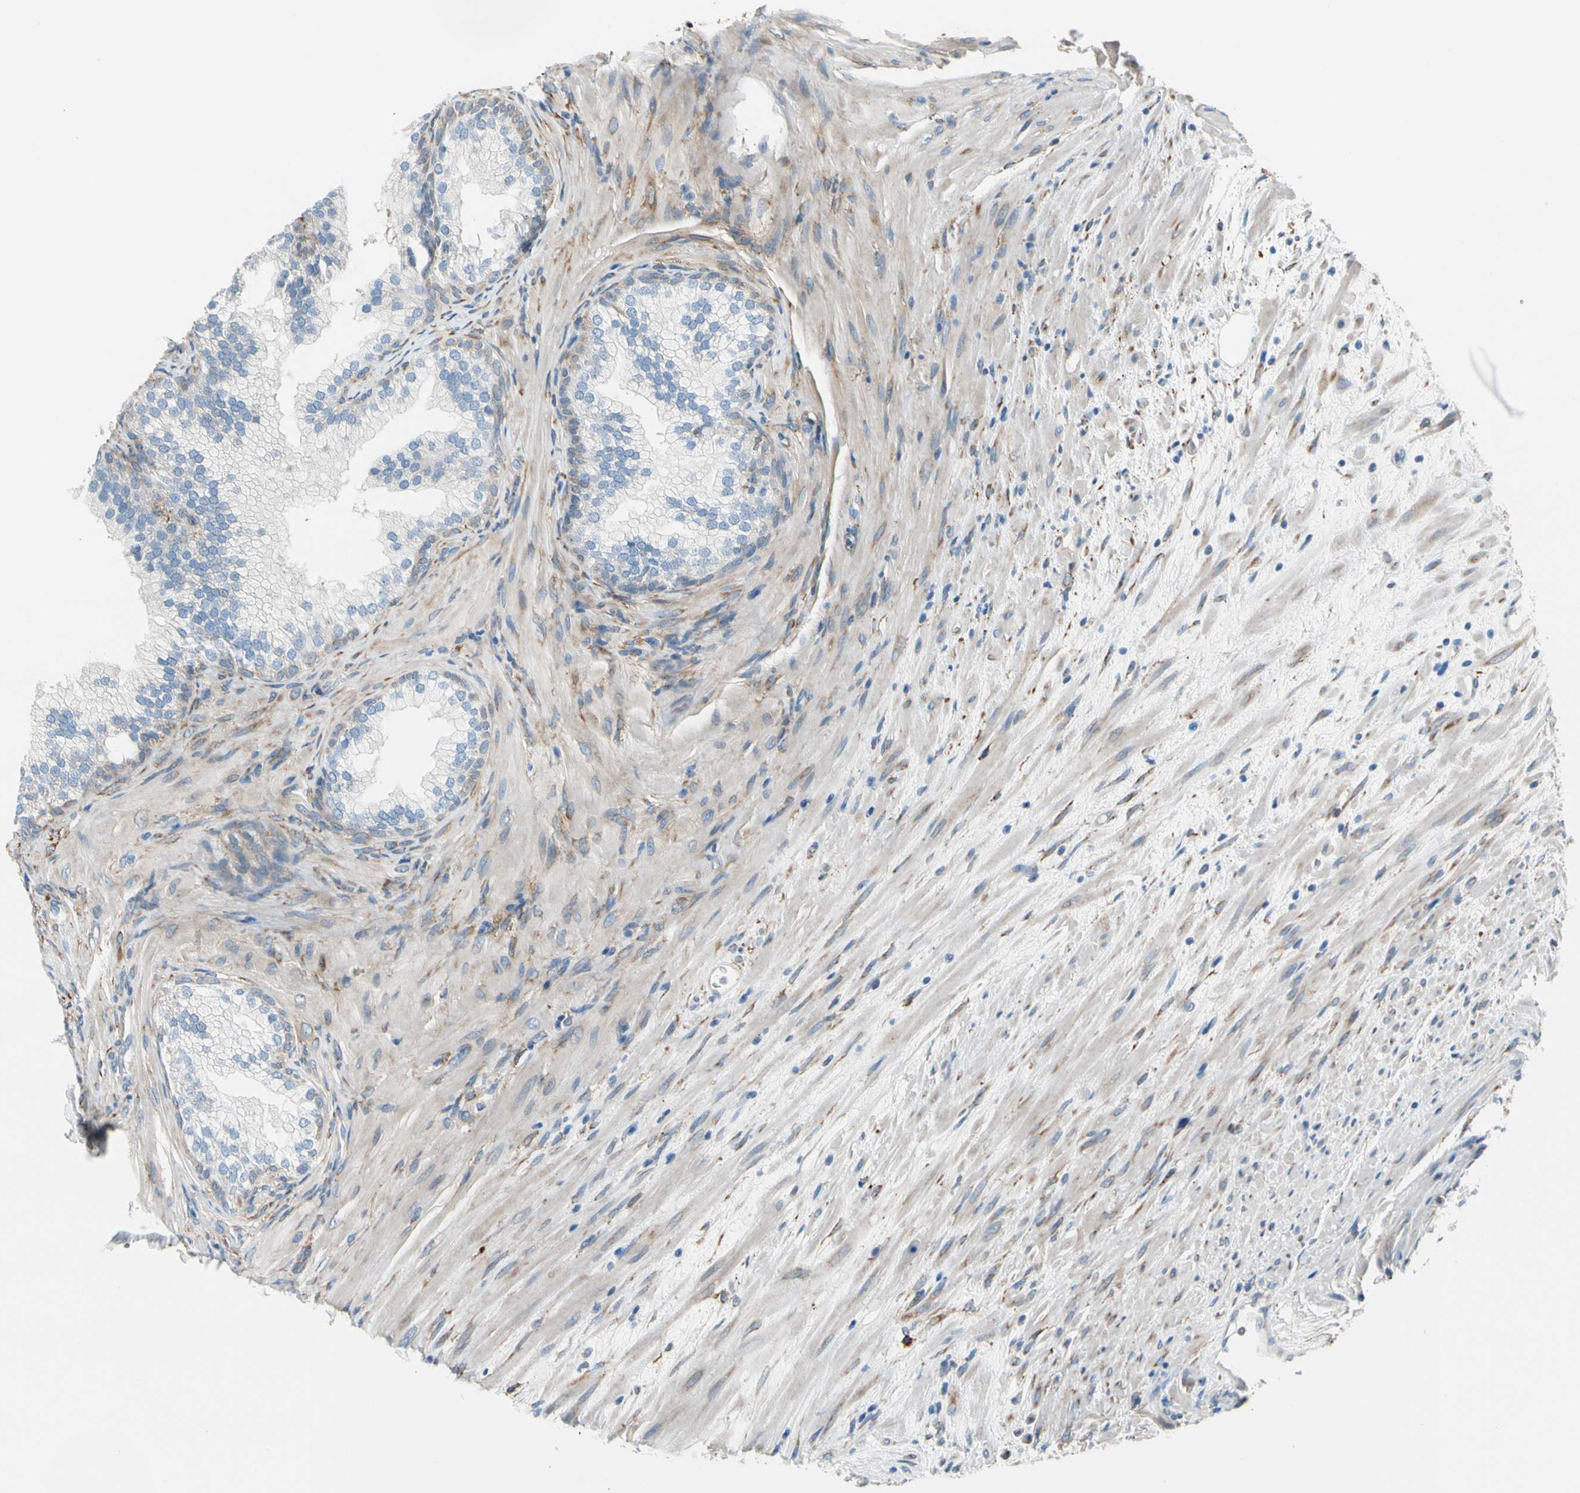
{"staining": {"intensity": "weak", "quantity": "<25%", "location": "cytoplasmic/membranous"}, "tissue": "prostate", "cell_type": "Glandular cells", "image_type": "normal", "snomed": [{"axis": "morphology", "description": "Normal tissue, NOS"}, {"axis": "topography", "description": "Prostate"}], "caption": "Glandular cells are negative for brown protein staining in benign prostate. The staining is performed using DAB (3,3'-diaminobenzidine) brown chromogen with nuclei counter-stained in using hematoxylin.", "gene": "LRPAP1", "patient": {"sex": "male", "age": 76}}